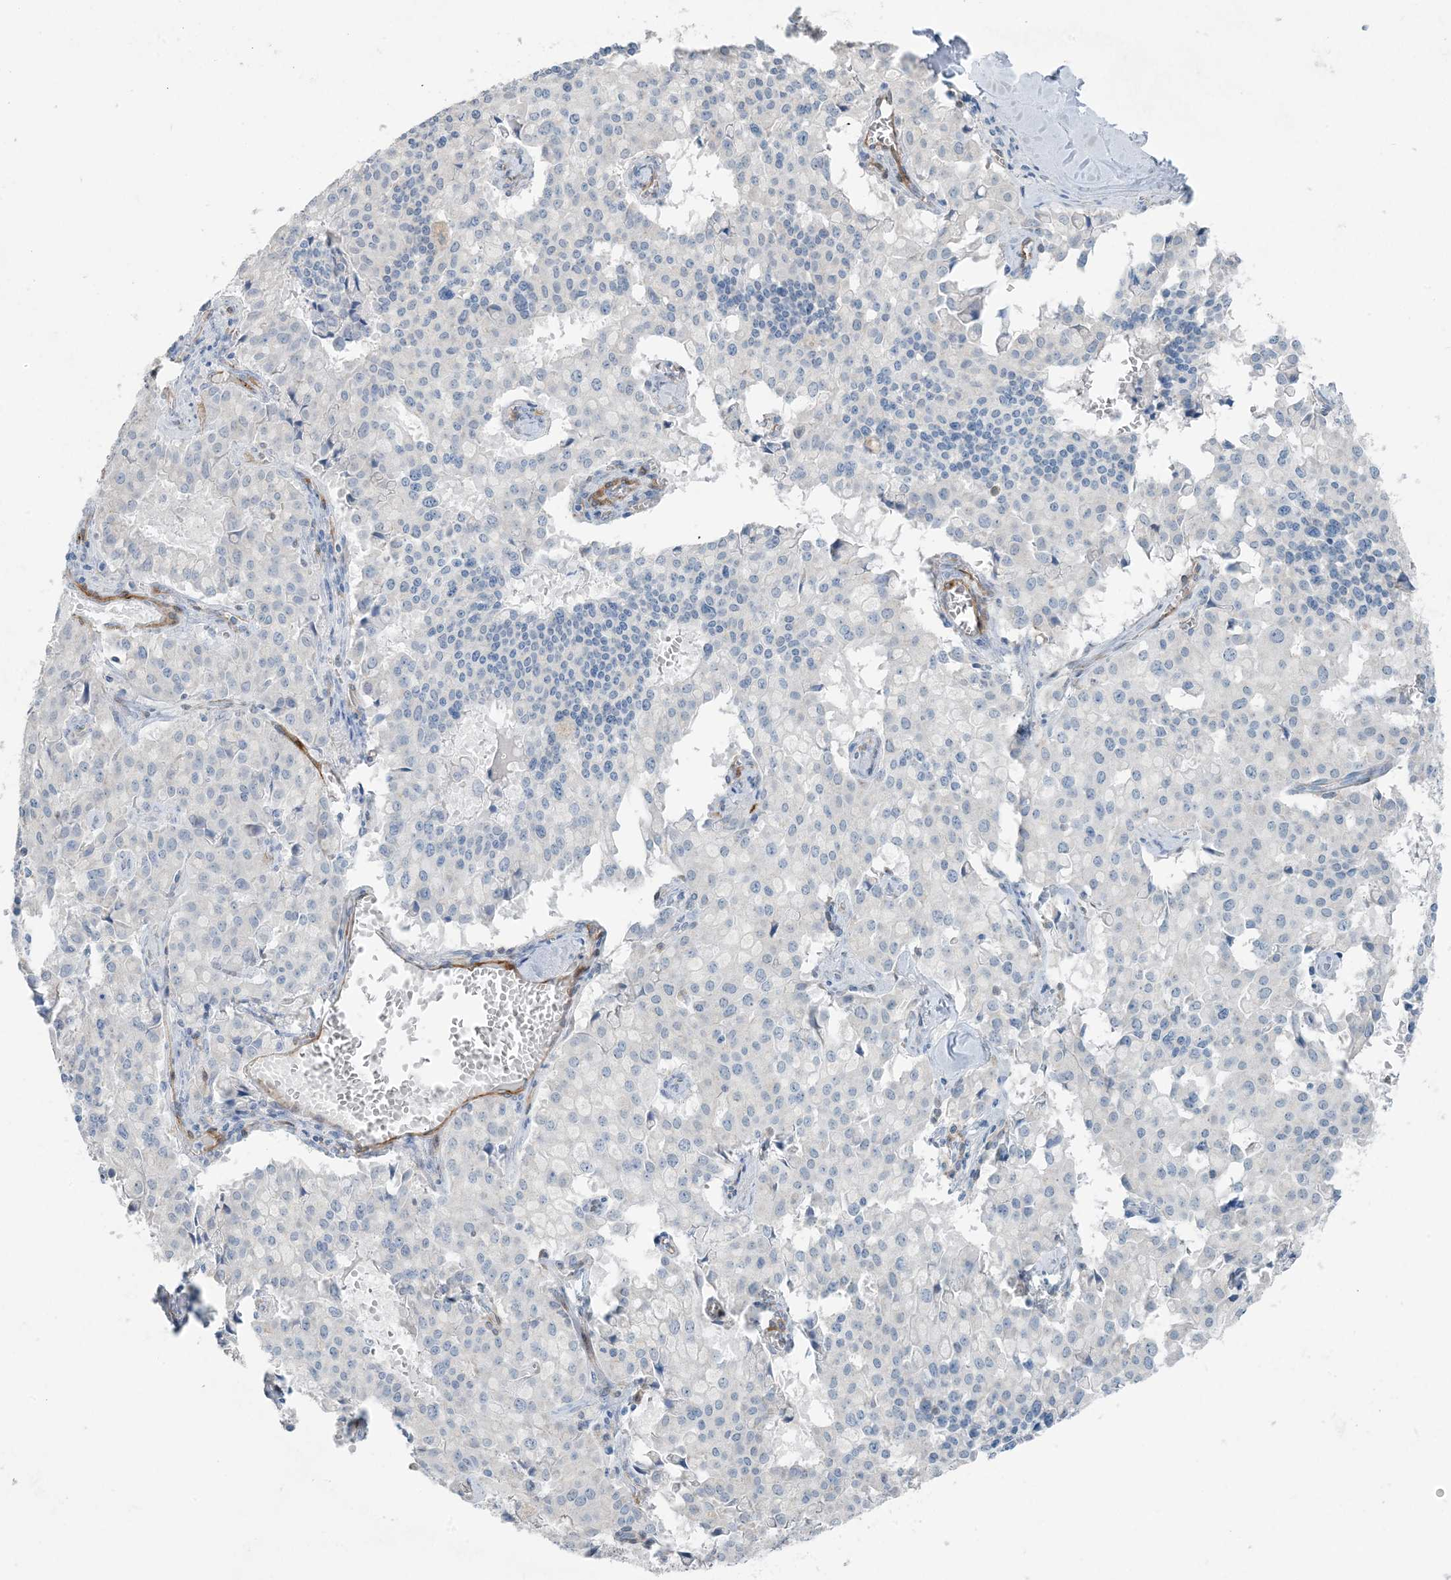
{"staining": {"intensity": "negative", "quantity": "none", "location": "none"}, "tissue": "pancreatic cancer", "cell_type": "Tumor cells", "image_type": "cancer", "snomed": [{"axis": "morphology", "description": "Adenocarcinoma, NOS"}, {"axis": "topography", "description": "Pancreas"}], "caption": "An immunohistochemistry image of pancreatic cancer is shown. There is no staining in tumor cells of pancreatic cancer.", "gene": "PGM5", "patient": {"sex": "male", "age": 65}}